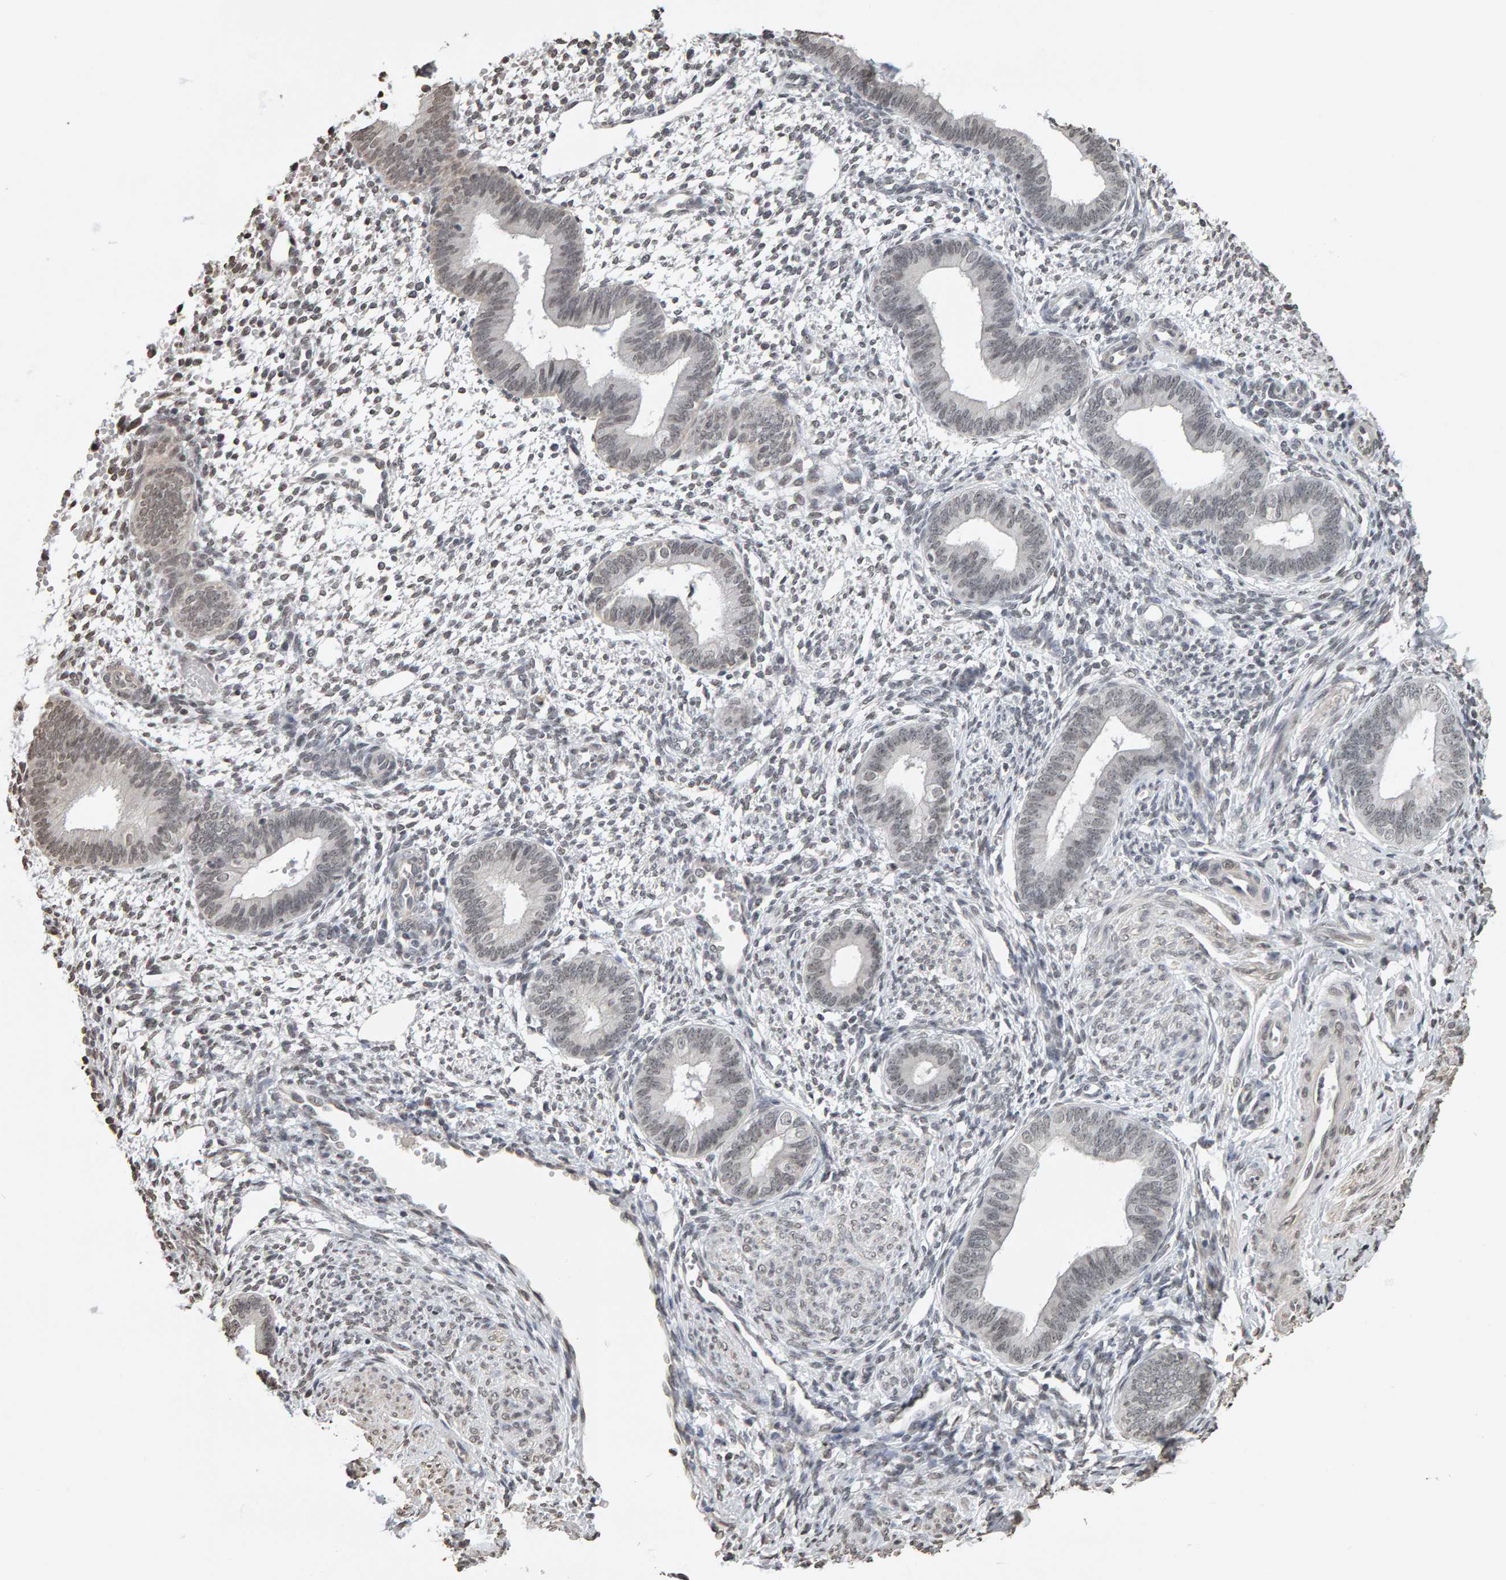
{"staining": {"intensity": "negative", "quantity": "none", "location": "none"}, "tissue": "endometrium", "cell_type": "Cells in endometrial stroma", "image_type": "normal", "snomed": [{"axis": "morphology", "description": "Normal tissue, NOS"}, {"axis": "topography", "description": "Endometrium"}], "caption": "The histopathology image exhibits no staining of cells in endometrial stroma in normal endometrium.", "gene": "AFF4", "patient": {"sex": "female", "age": 46}}